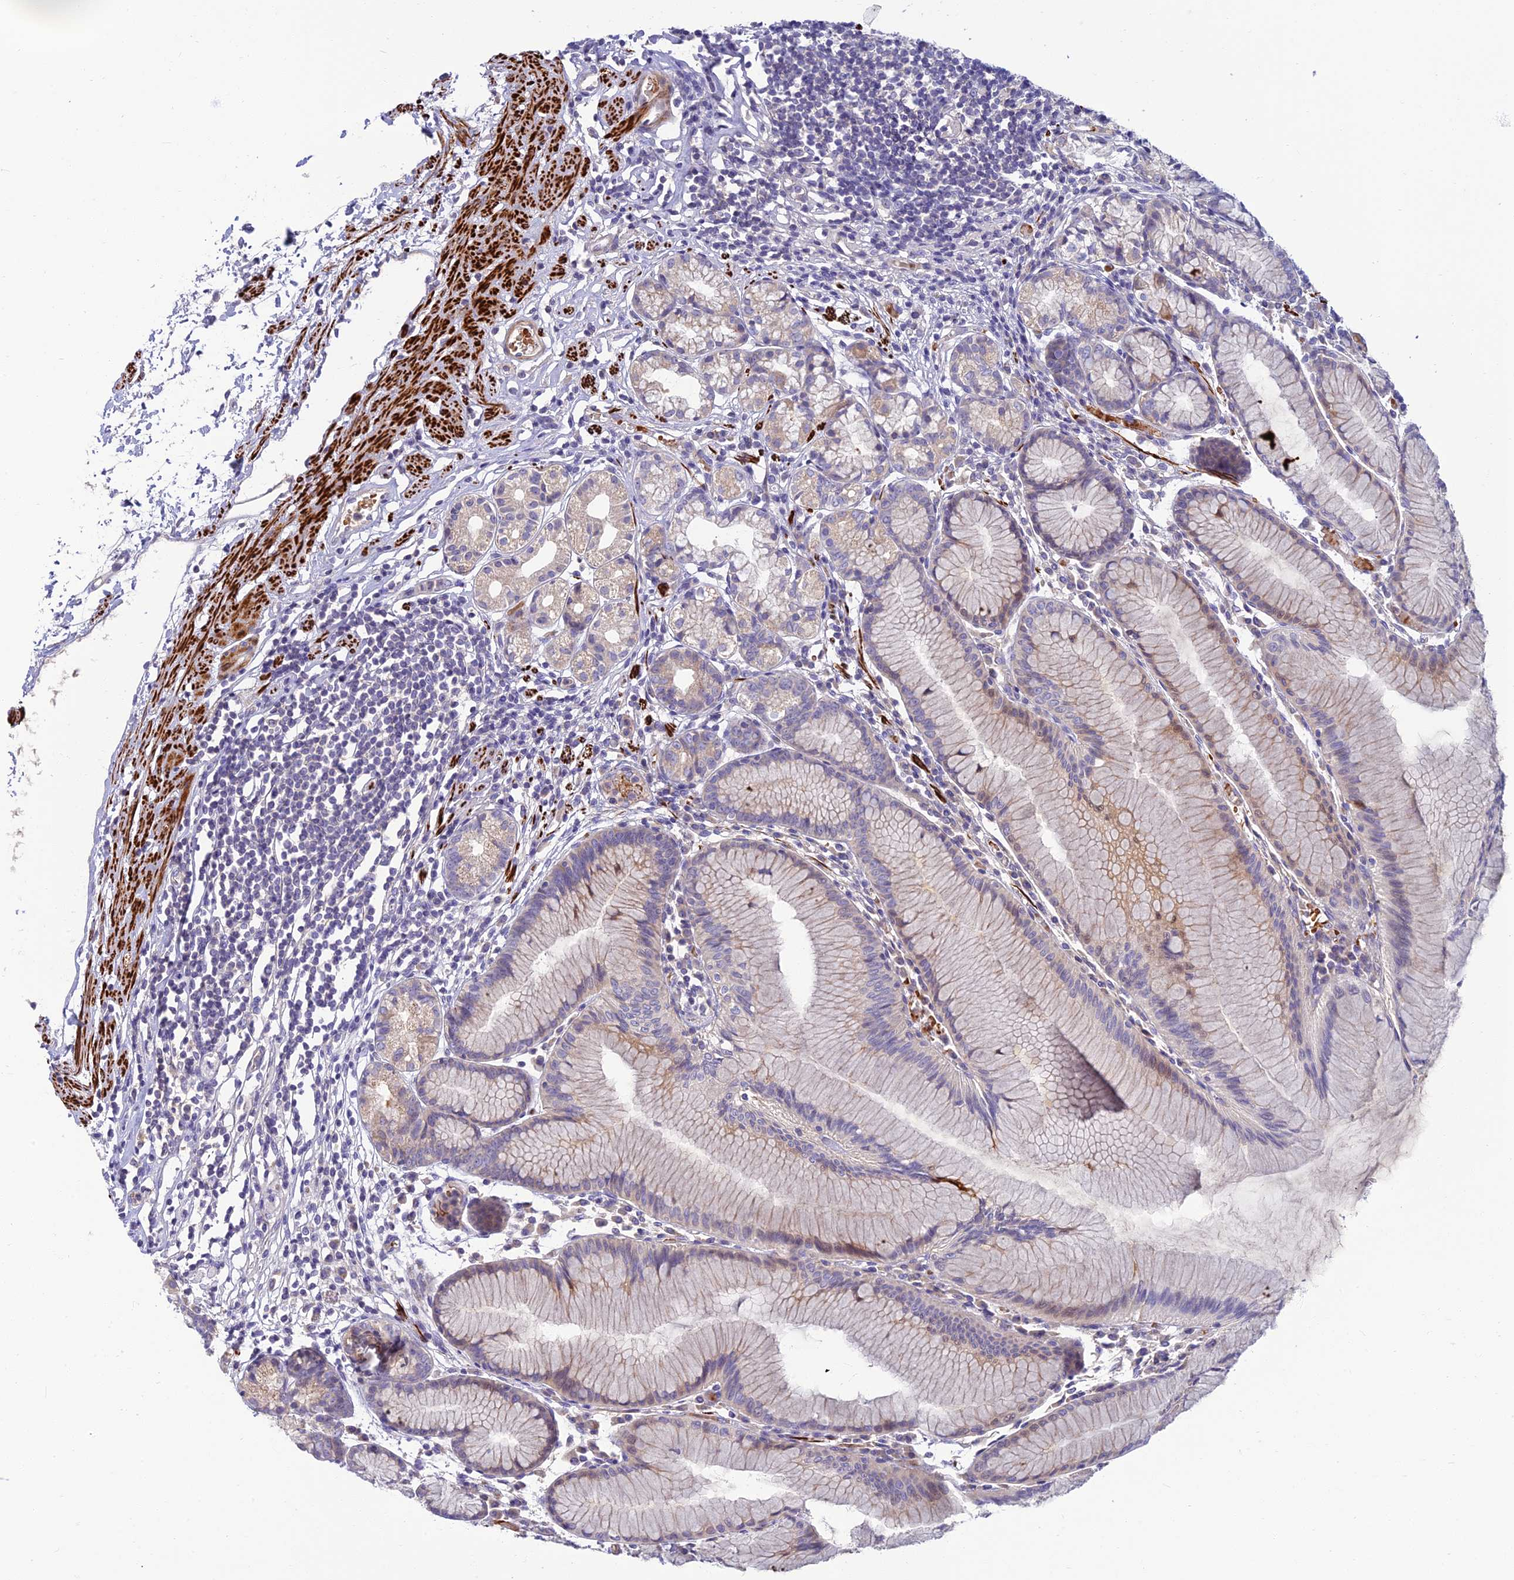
{"staining": {"intensity": "weak", "quantity": "25%-75%", "location": "cytoplasmic/membranous"}, "tissue": "stomach", "cell_type": "Glandular cells", "image_type": "normal", "snomed": [{"axis": "morphology", "description": "Normal tissue, NOS"}, {"axis": "topography", "description": "Stomach"}], "caption": "Stomach stained with a protein marker shows weak staining in glandular cells.", "gene": "CLIP4", "patient": {"sex": "female", "age": 57}}